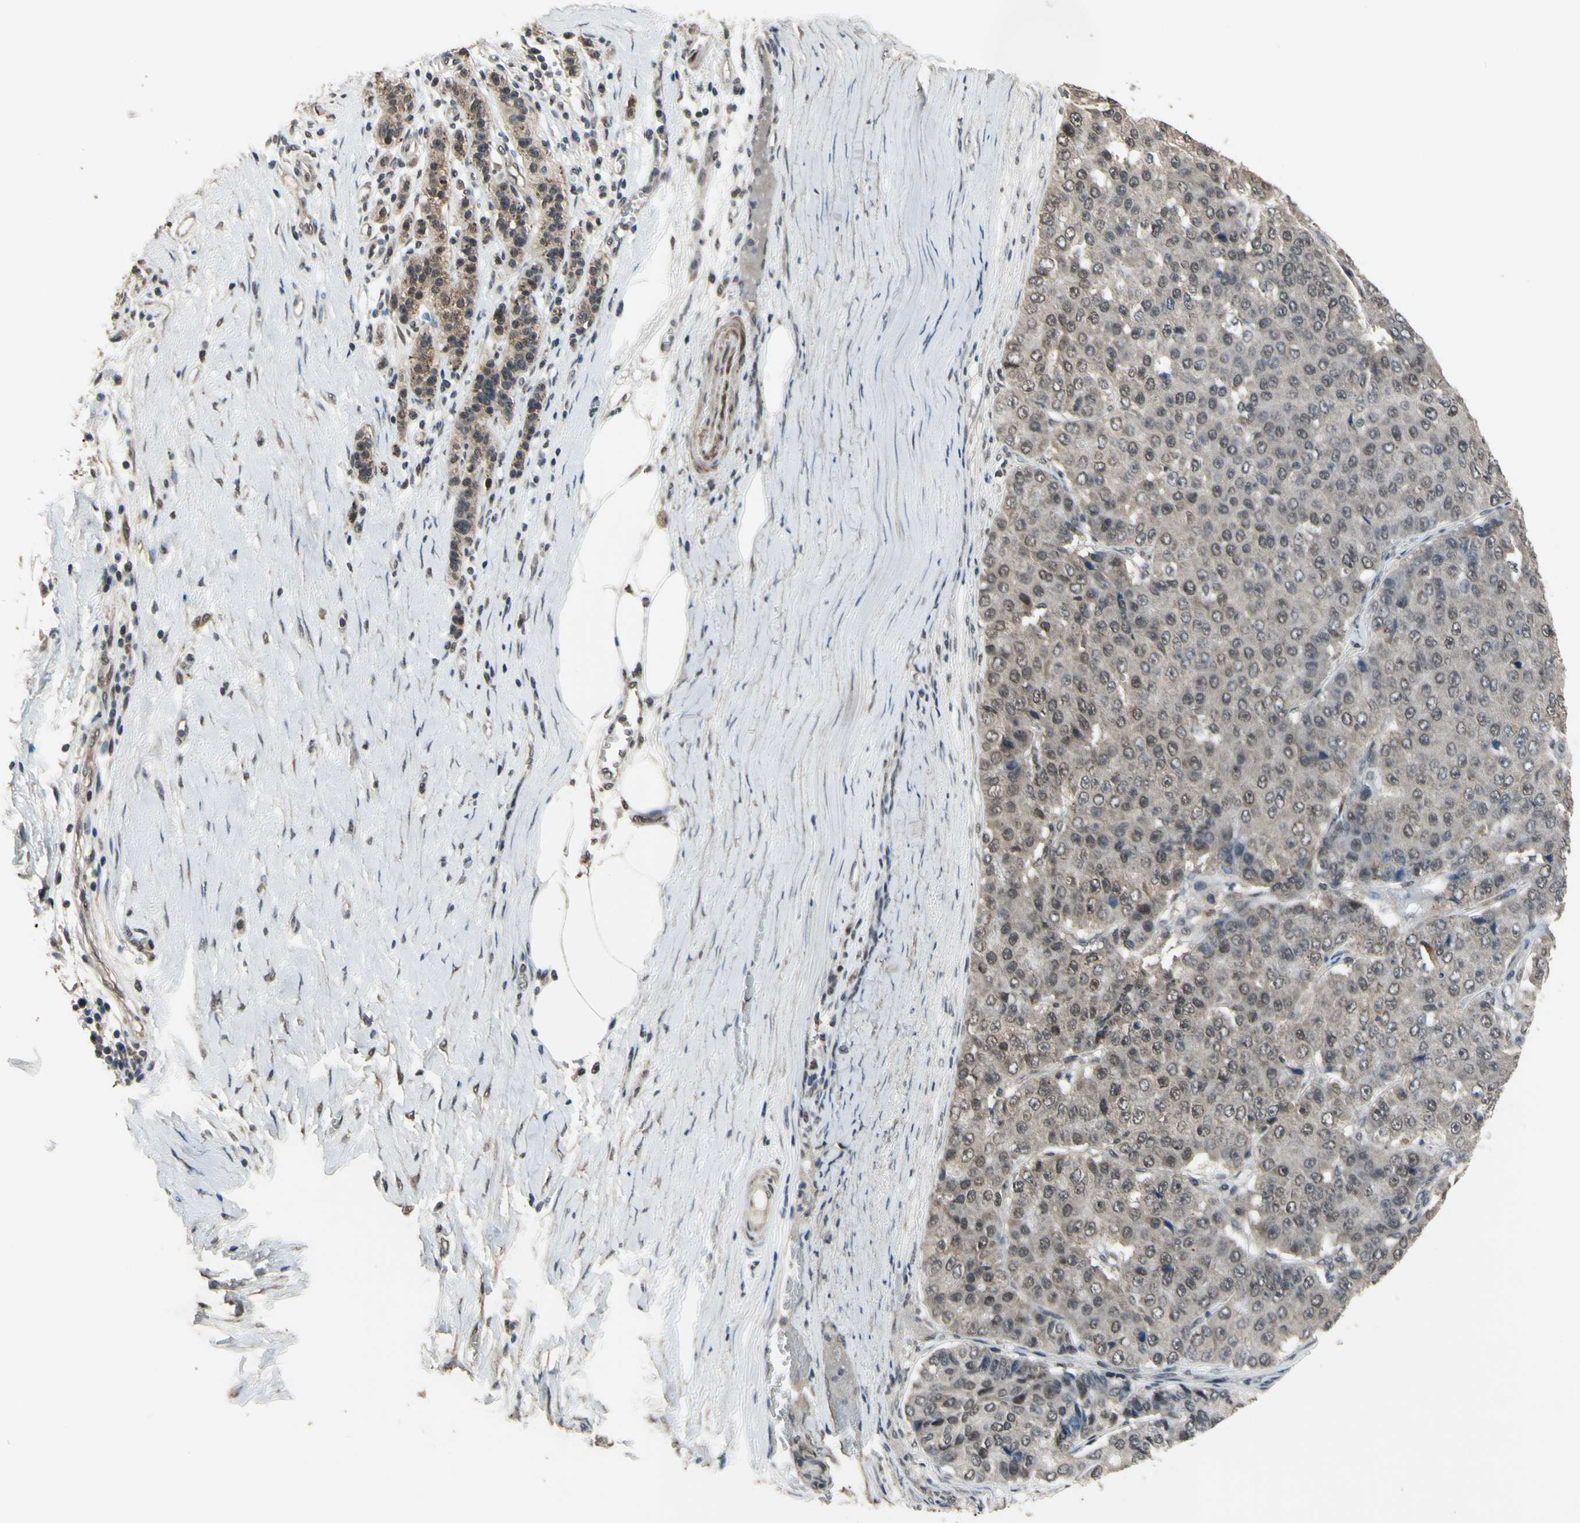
{"staining": {"intensity": "weak", "quantity": ">75%", "location": "nuclear"}, "tissue": "pancreatic cancer", "cell_type": "Tumor cells", "image_type": "cancer", "snomed": [{"axis": "morphology", "description": "Adenocarcinoma, NOS"}, {"axis": "topography", "description": "Pancreas"}], "caption": "DAB (3,3'-diaminobenzidine) immunohistochemical staining of human pancreatic cancer reveals weak nuclear protein expression in about >75% of tumor cells.", "gene": "ZNF174", "patient": {"sex": "male", "age": 50}}